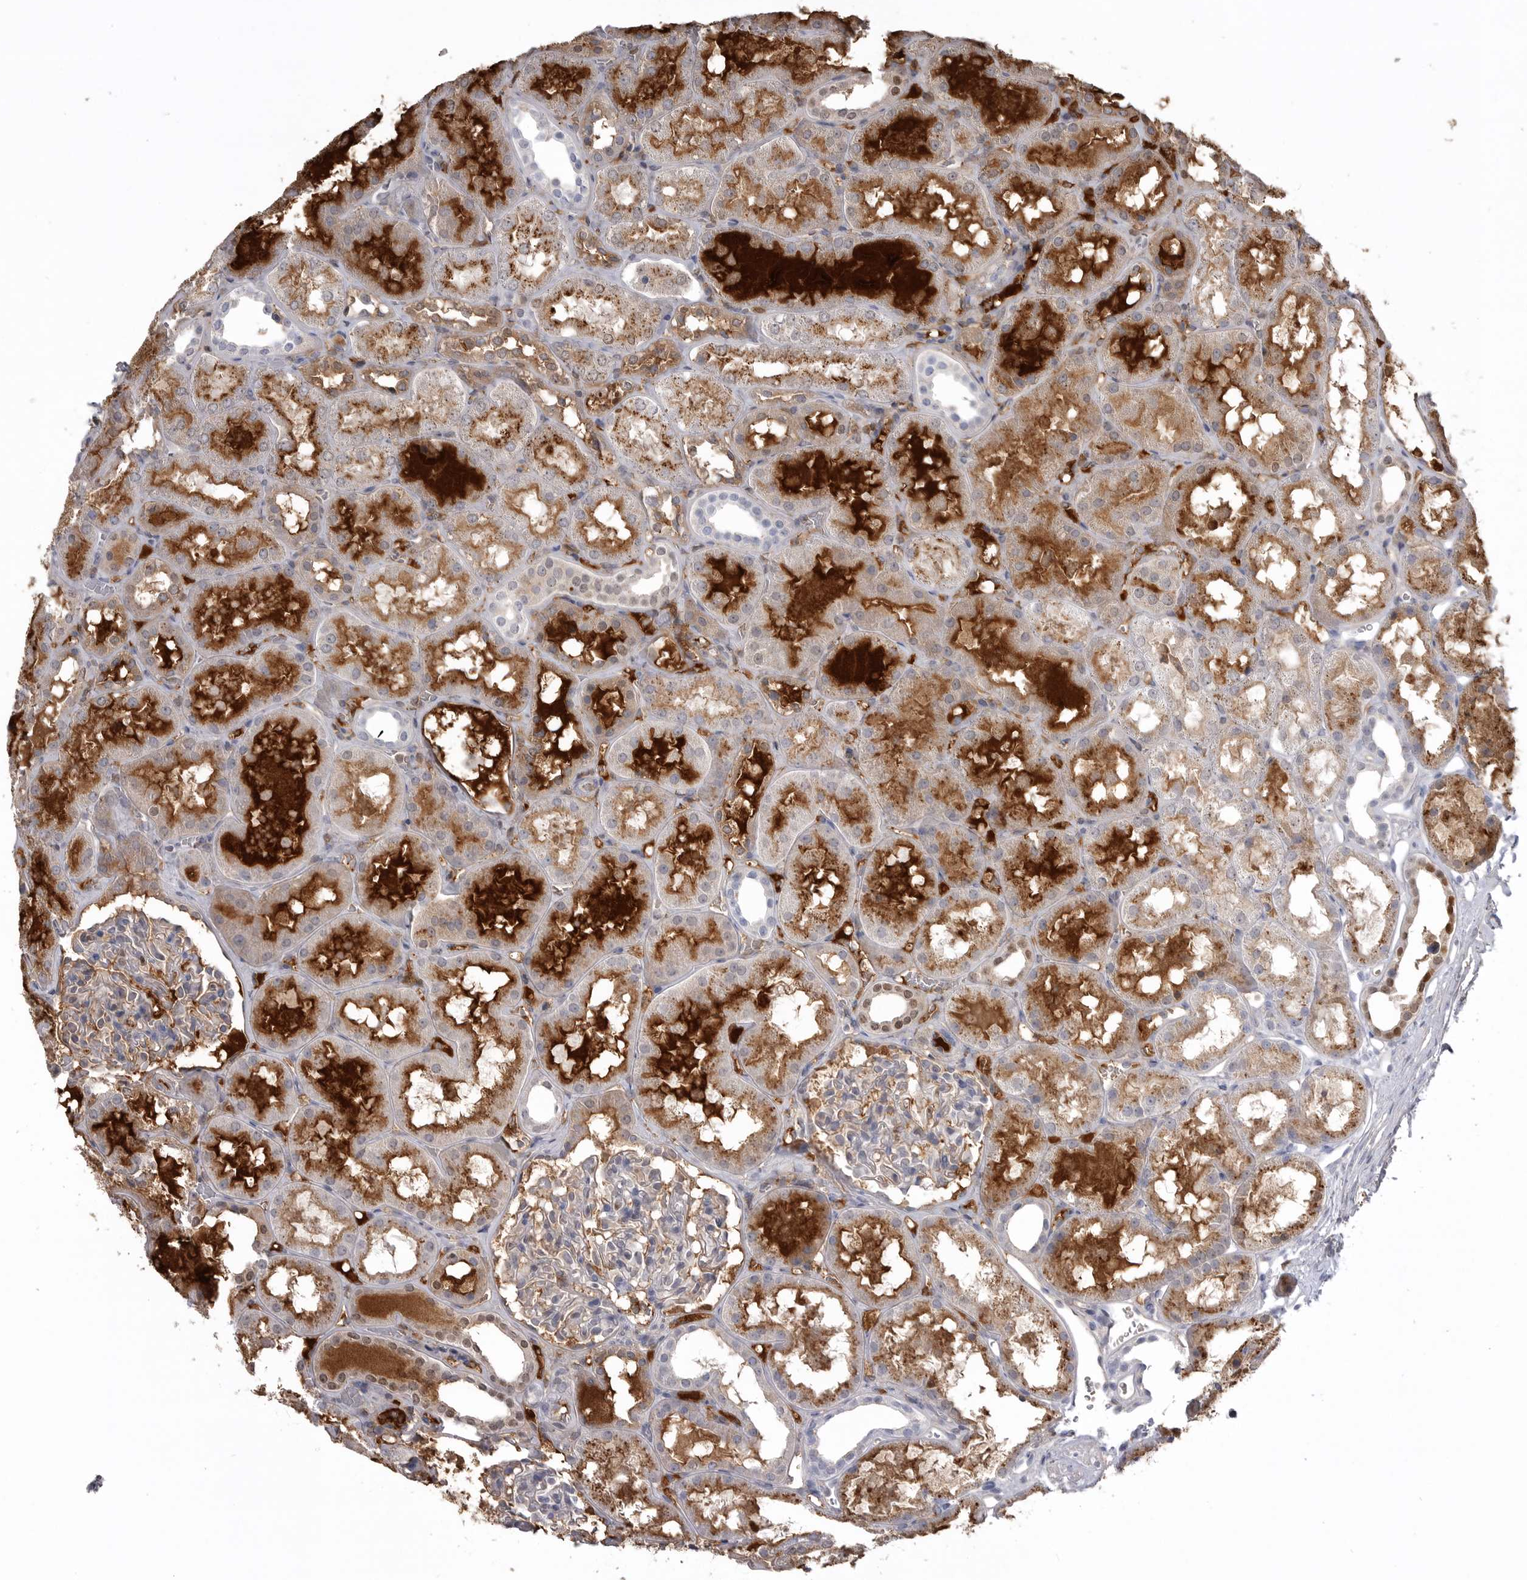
{"staining": {"intensity": "moderate", "quantity": "<25%", "location": "cytoplasmic/membranous"}, "tissue": "kidney", "cell_type": "Cells in glomeruli", "image_type": "normal", "snomed": [{"axis": "morphology", "description": "Normal tissue, NOS"}, {"axis": "topography", "description": "Kidney"}, {"axis": "topography", "description": "Urinary bladder"}], "caption": "About <25% of cells in glomeruli in normal human kidney display moderate cytoplasmic/membranous protein staining as visualized by brown immunohistochemical staining.", "gene": "AHSG", "patient": {"sex": "male", "age": 16}}